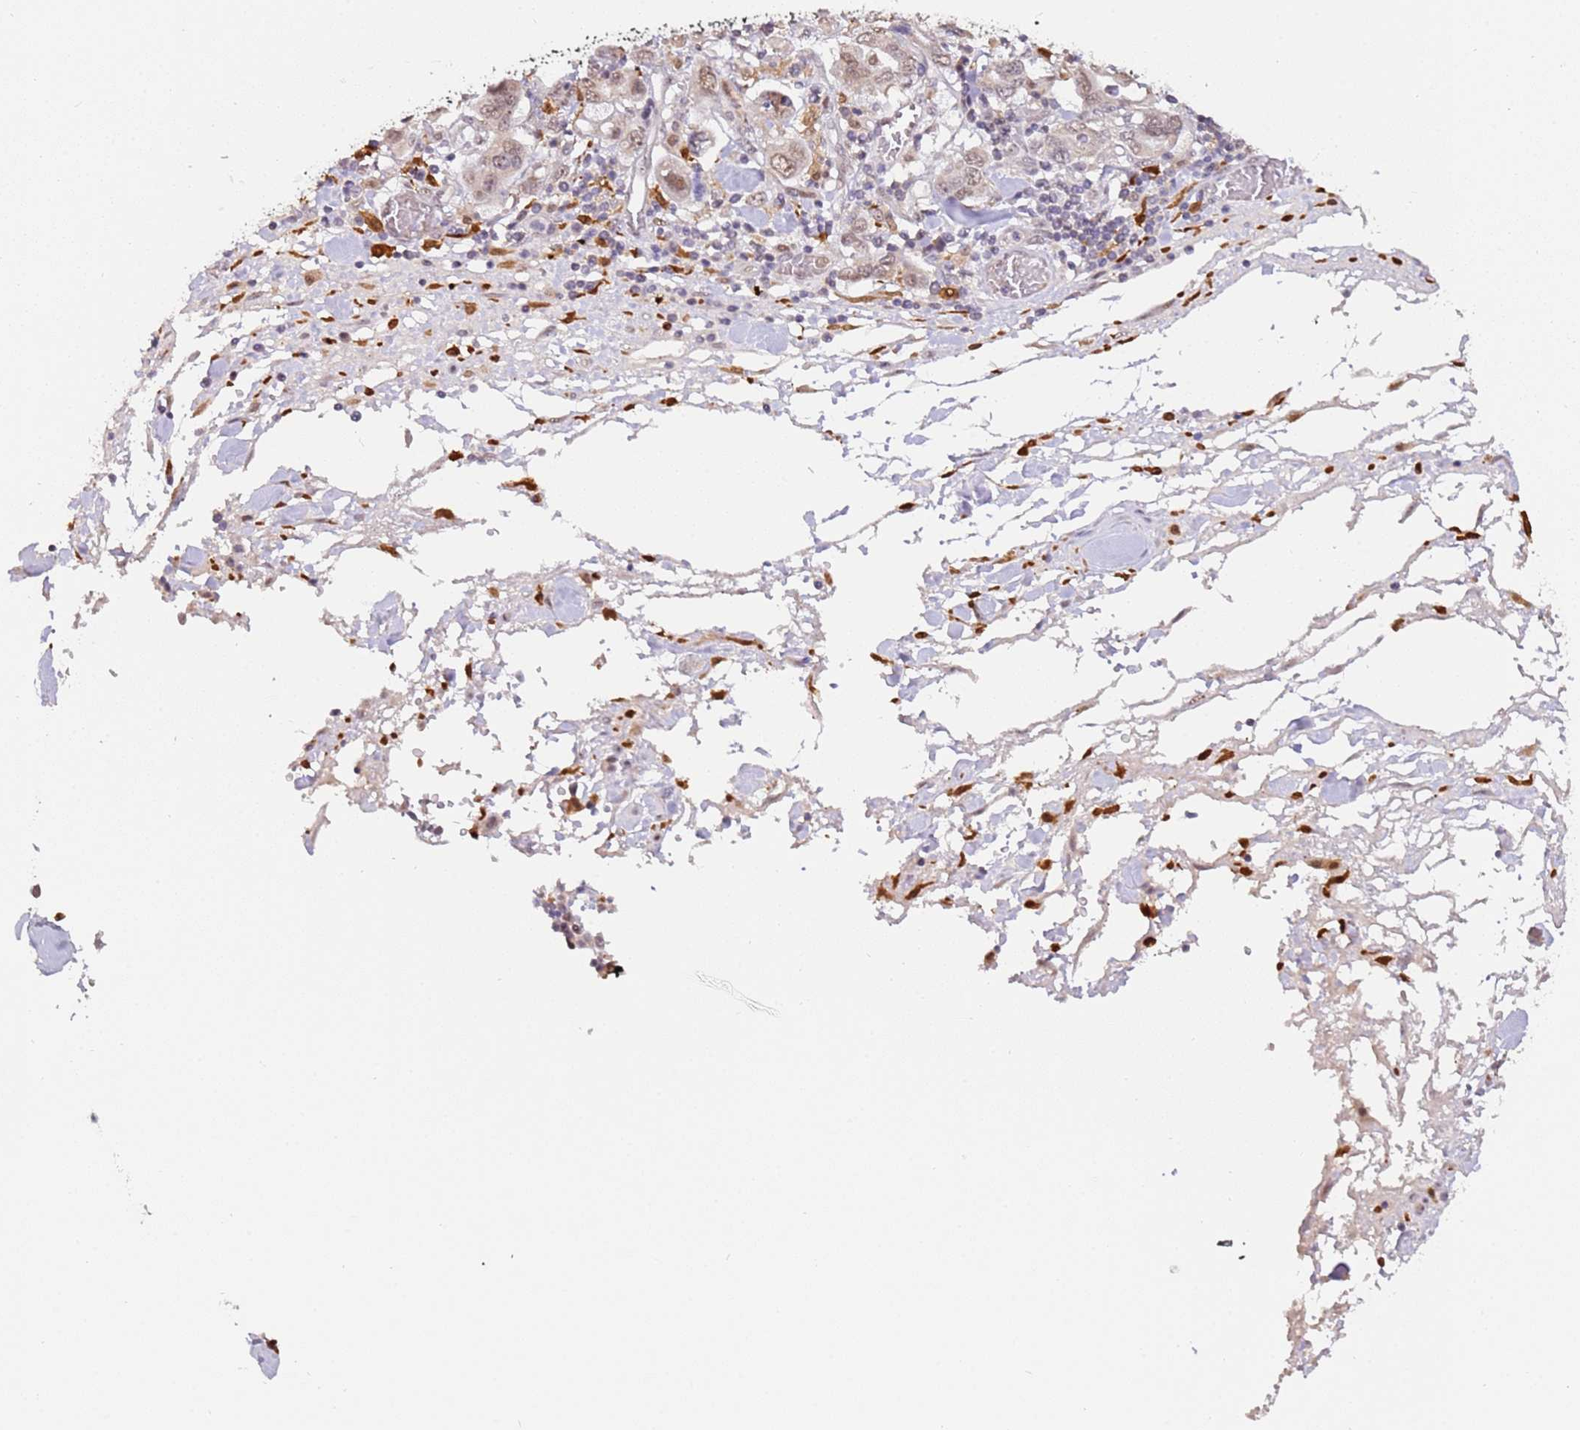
{"staining": {"intensity": "weak", "quantity": ">75%", "location": "nuclear"}, "tissue": "stomach cancer", "cell_type": "Tumor cells", "image_type": "cancer", "snomed": [{"axis": "morphology", "description": "Adenocarcinoma, NOS"}, {"axis": "topography", "description": "Stomach, upper"}, {"axis": "topography", "description": "Stomach"}], "caption": "Immunohistochemical staining of stomach cancer (adenocarcinoma) shows low levels of weak nuclear expression in about >75% of tumor cells.", "gene": "LGALSL", "patient": {"sex": "male", "age": 62}}